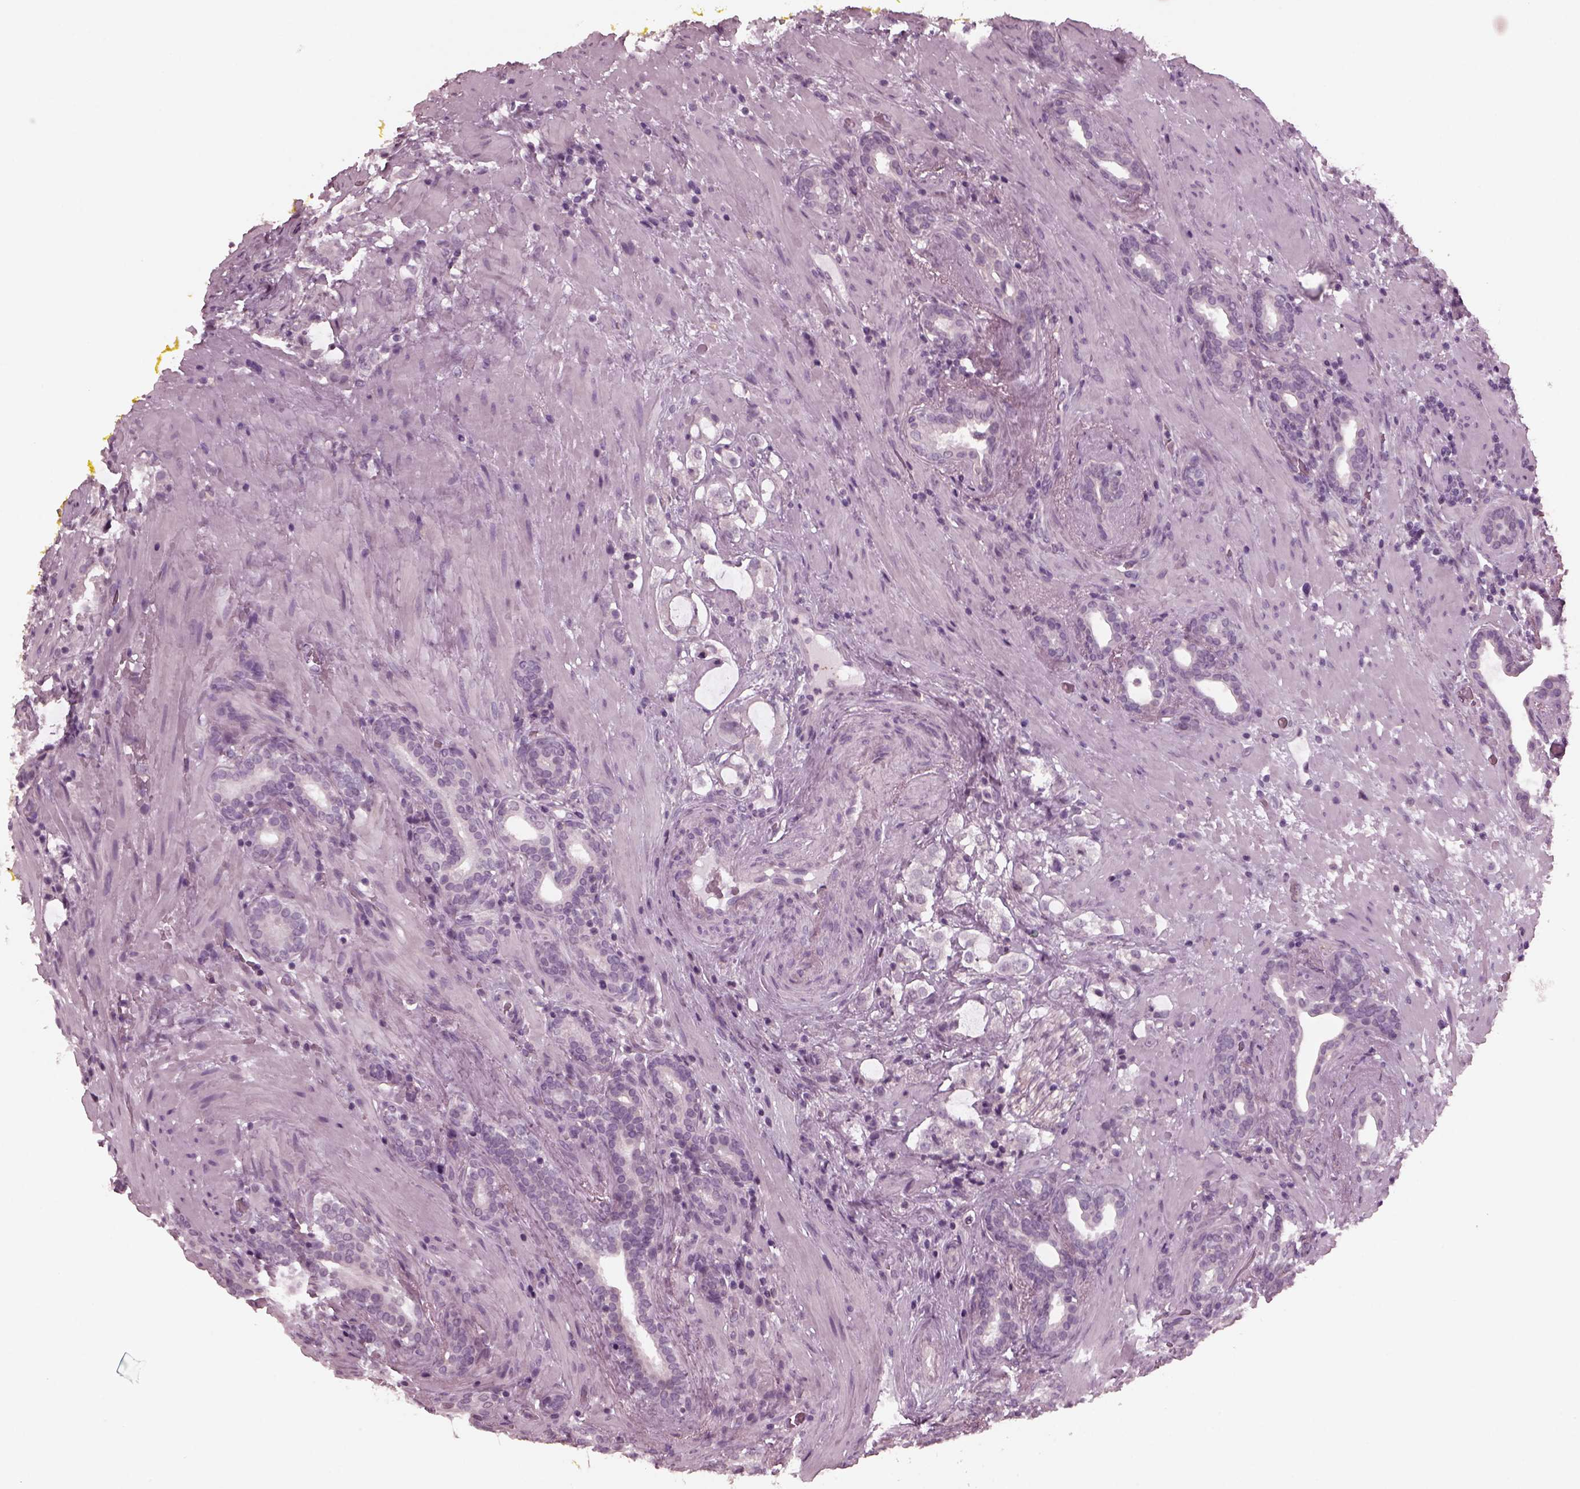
{"staining": {"intensity": "negative", "quantity": "none", "location": "none"}, "tissue": "prostate cancer", "cell_type": "Tumor cells", "image_type": "cancer", "snomed": [{"axis": "morphology", "description": "Adenocarcinoma, NOS"}, {"axis": "topography", "description": "Prostate"}], "caption": "This image is of prostate cancer (adenocarcinoma) stained with IHC to label a protein in brown with the nuclei are counter-stained blue. There is no positivity in tumor cells. (Immunohistochemistry (ihc), brightfield microscopy, high magnification).", "gene": "YY2", "patient": {"sex": "male", "age": 66}}